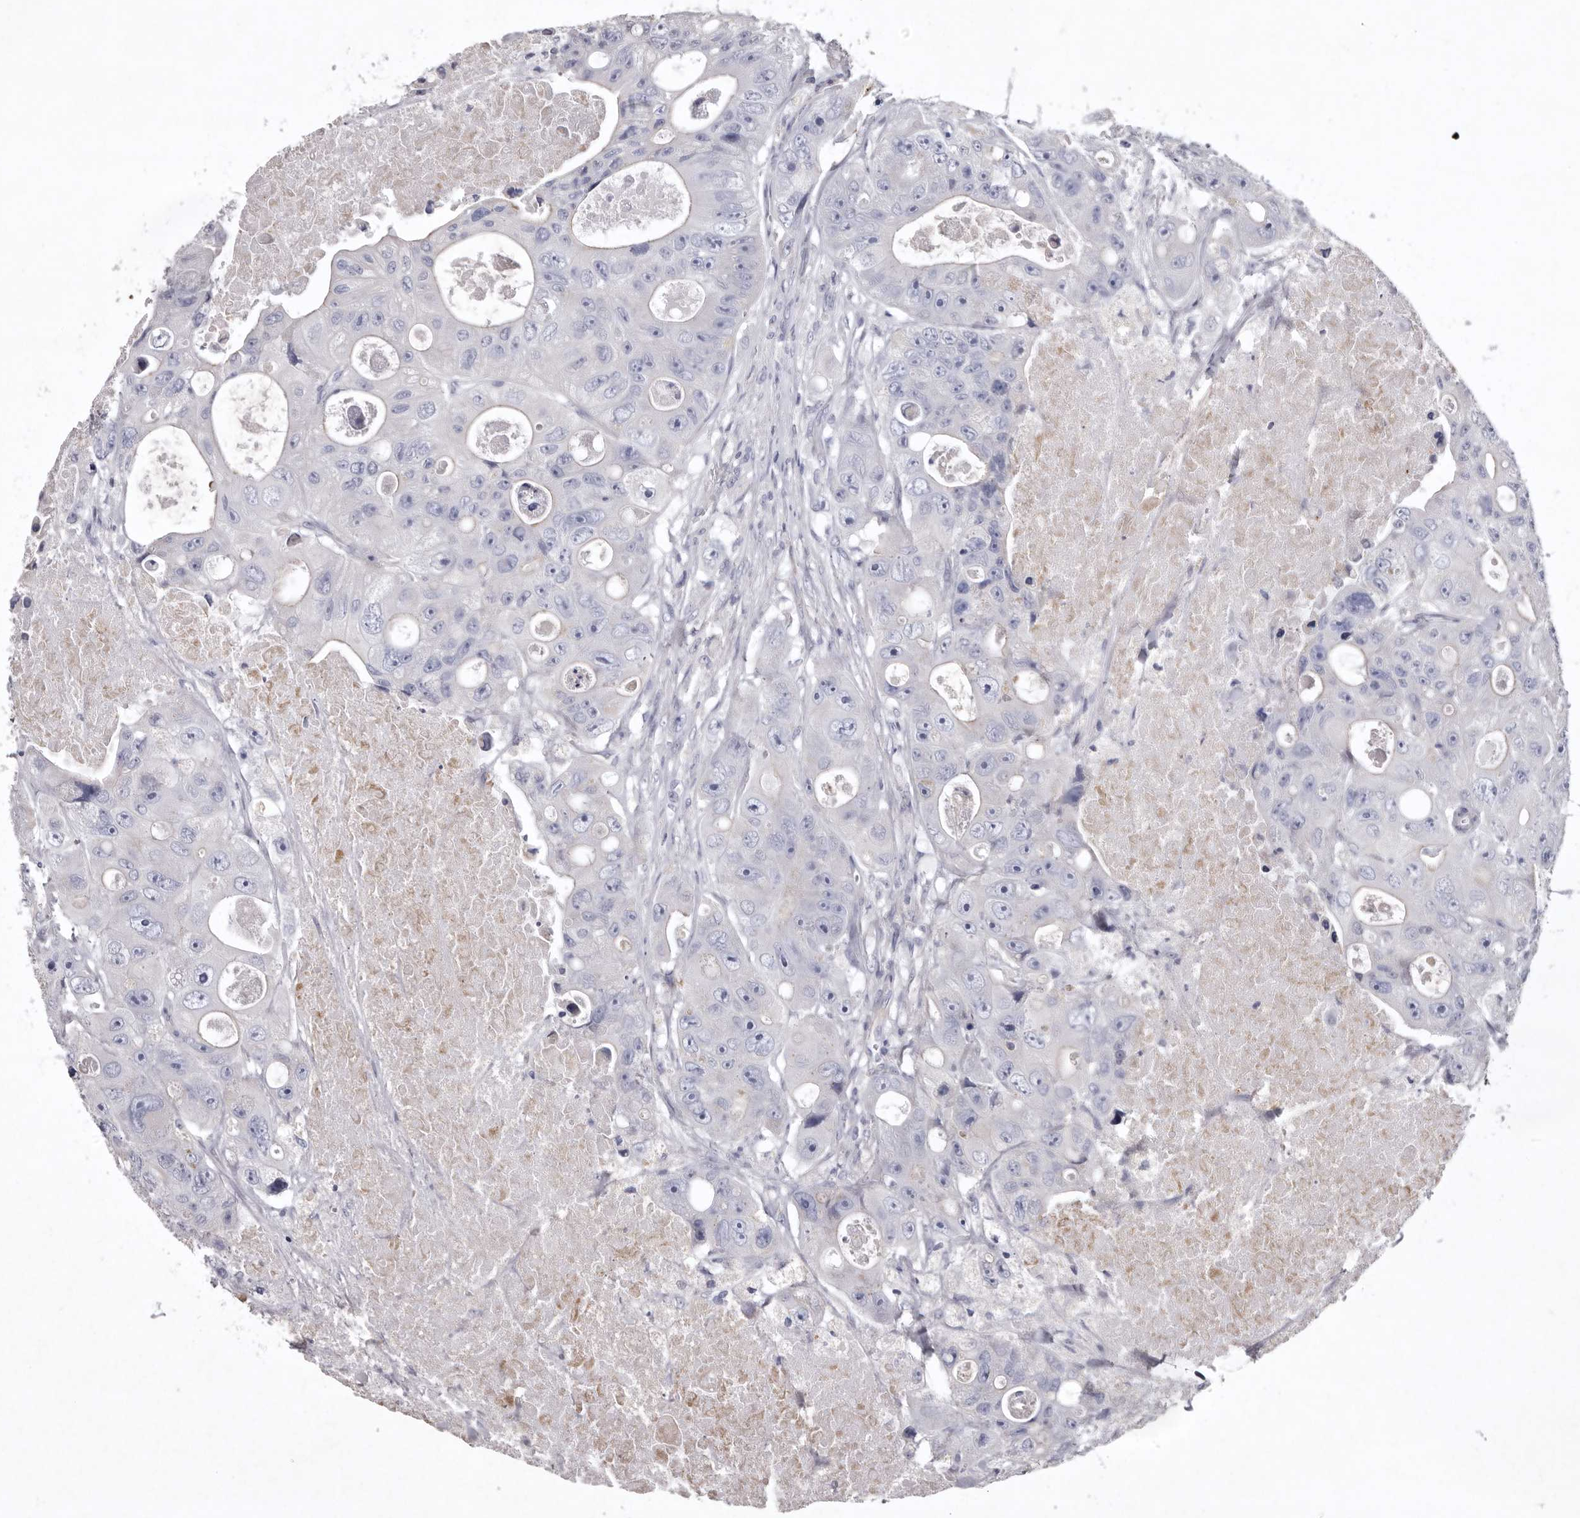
{"staining": {"intensity": "negative", "quantity": "none", "location": "none"}, "tissue": "colorectal cancer", "cell_type": "Tumor cells", "image_type": "cancer", "snomed": [{"axis": "morphology", "description": "Adenocarcinoma, NOS"}, {"axis": "topography", "description": "Colon"}], "caption": "IHC of human colorectal cancer (adenocarcinoma) displays no positivity in tumor cells.", "gene": "NKAIN4", "patient": {"sex": "female", "age": 46}}